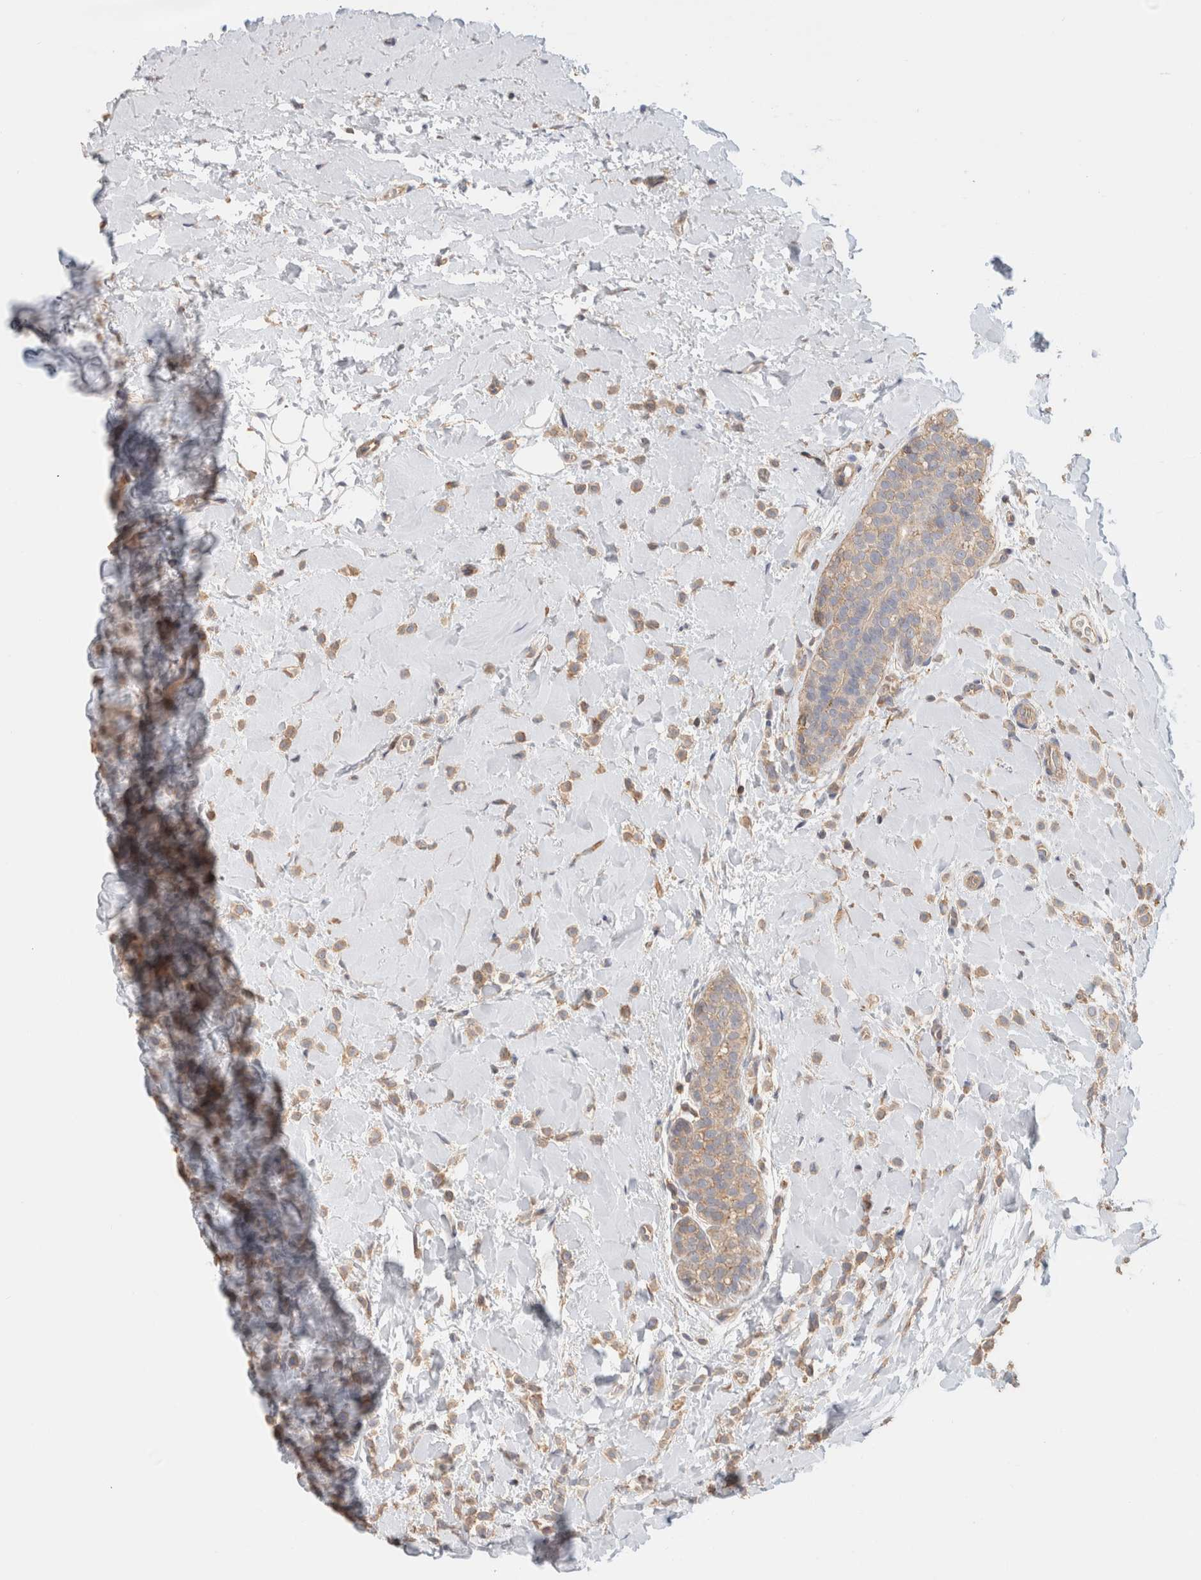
{"staining": {"intensity": "weak", "quantity": ">75%", "location": "cytoplasmic/membranous"}, "tissue": "breast cancer", "cell_type": "Tumor cells", "image_type": "cancer", "snomed": [{"axis": "morphology", "description": "Normal tissue, NOS"}, {"axis": "morphology", "description": "Lobular carcinoma"}, {"axis": "topography", "description": "Breast"}], "caption": "Immunohistochemistry micrograph of neoplastic tissue: lobular carcinoma (breast) stained using immunohistochemistry shows low levels of weak protein expression localized specifically in the cytoplasmic/membranous of tumor cells, appearing as a cytoplasmic/membranous brown color.", "gene": "CFAP418", "patient": {"sex": "female", "age": 50}}